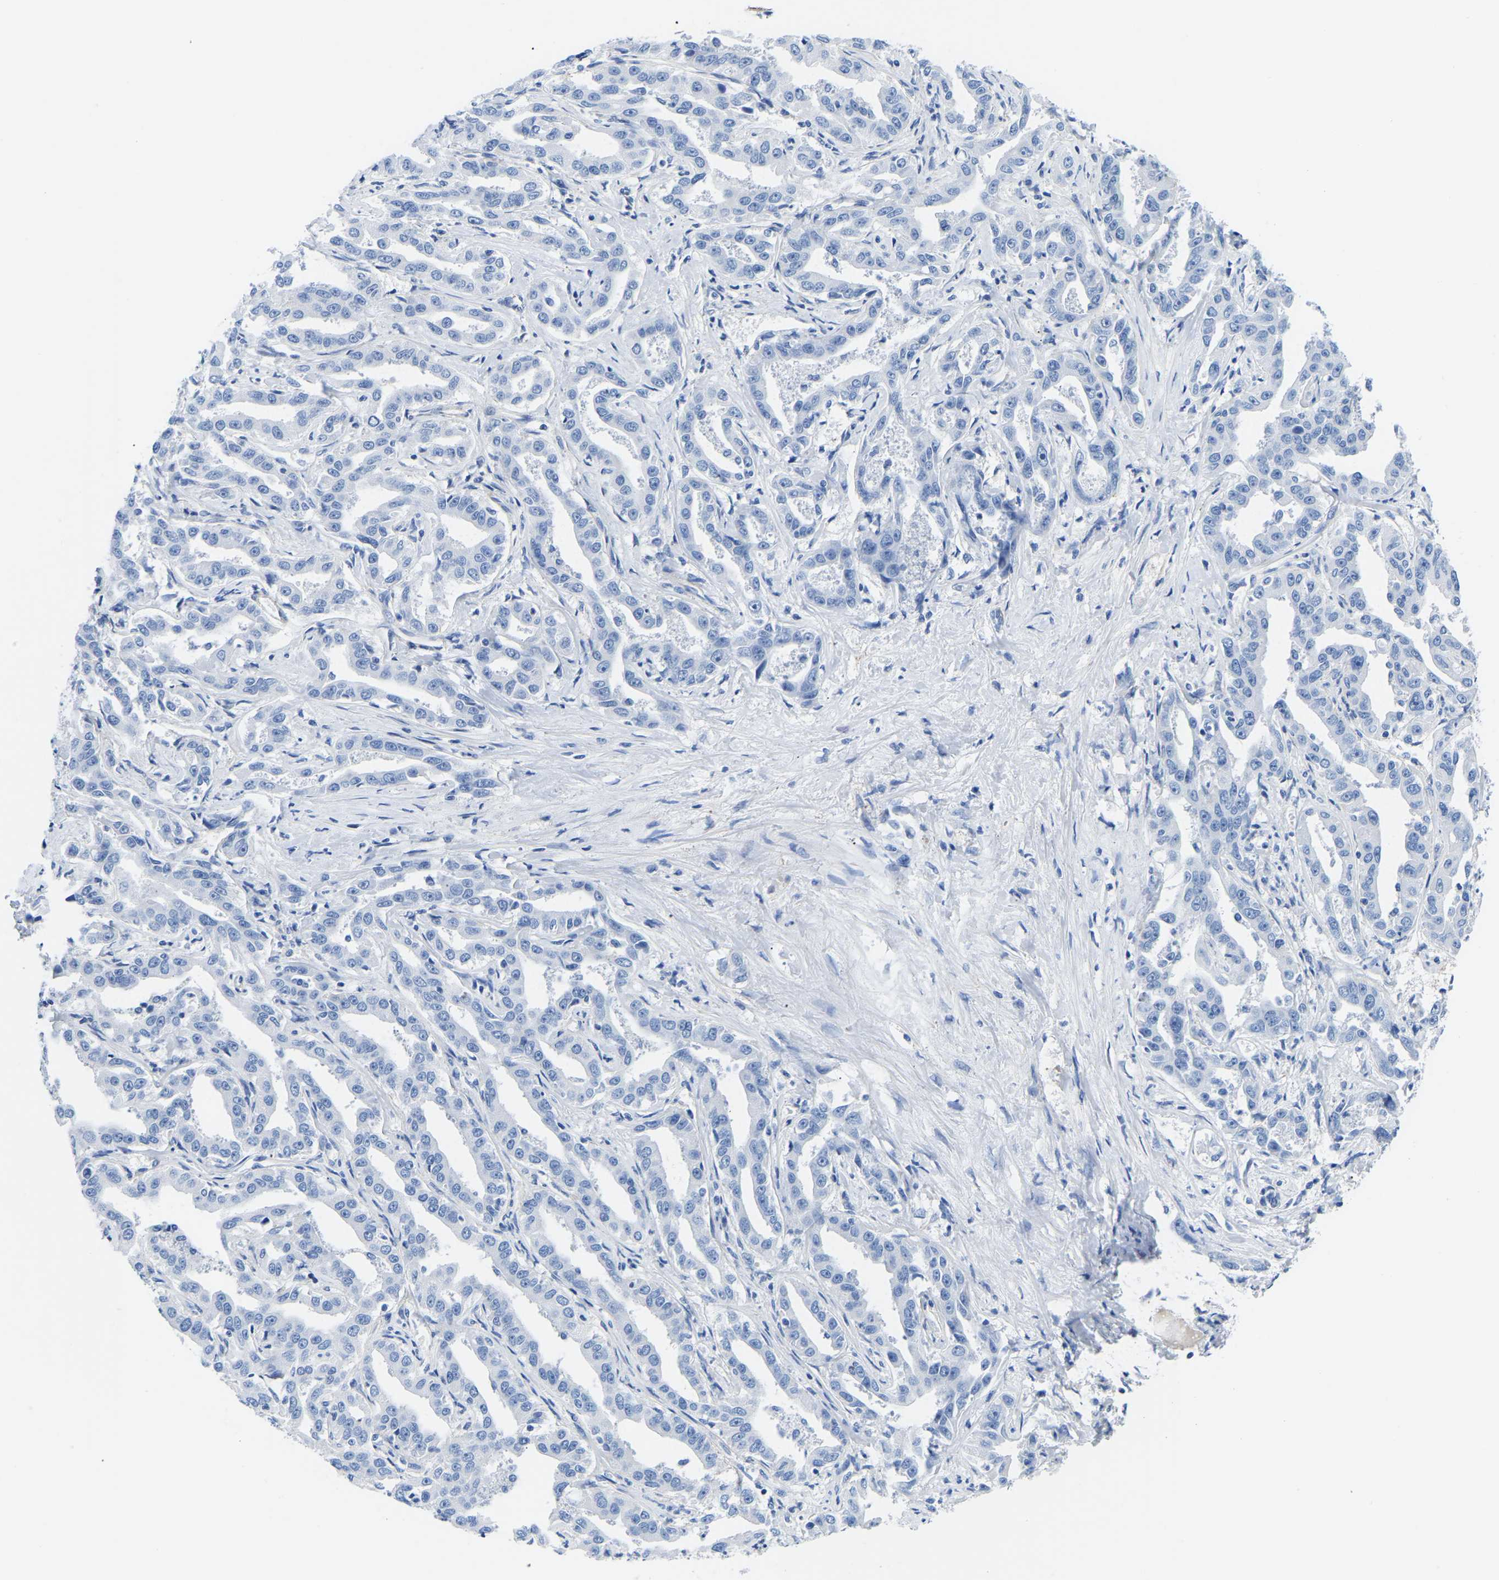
{"staining": {"intensity": "negative", "quantity": "none", "location": "none"}, "tissue": "liver cancer", "cell_type": "Tumor cells", "image_type": "cancer", "snomed": [{"axis": "morphology", "description": "Cholangiocarcinoma"}, {"axis": "topography", "description": "Liver"}], "caption": "Immunohistochemistry (IHC) image of neoplastic tissue: human liver cancer (cholangiocarcinoma) stained with DAB (3,3'-diaminobenzidine) shows no significant protein expression in tumor cells. (DAB immunohistochemistry (IHC) visualized using brightfield microscopy, high magnification).", "gene": "UPK3A", "patient": {"sex": "male", "age": 59}}